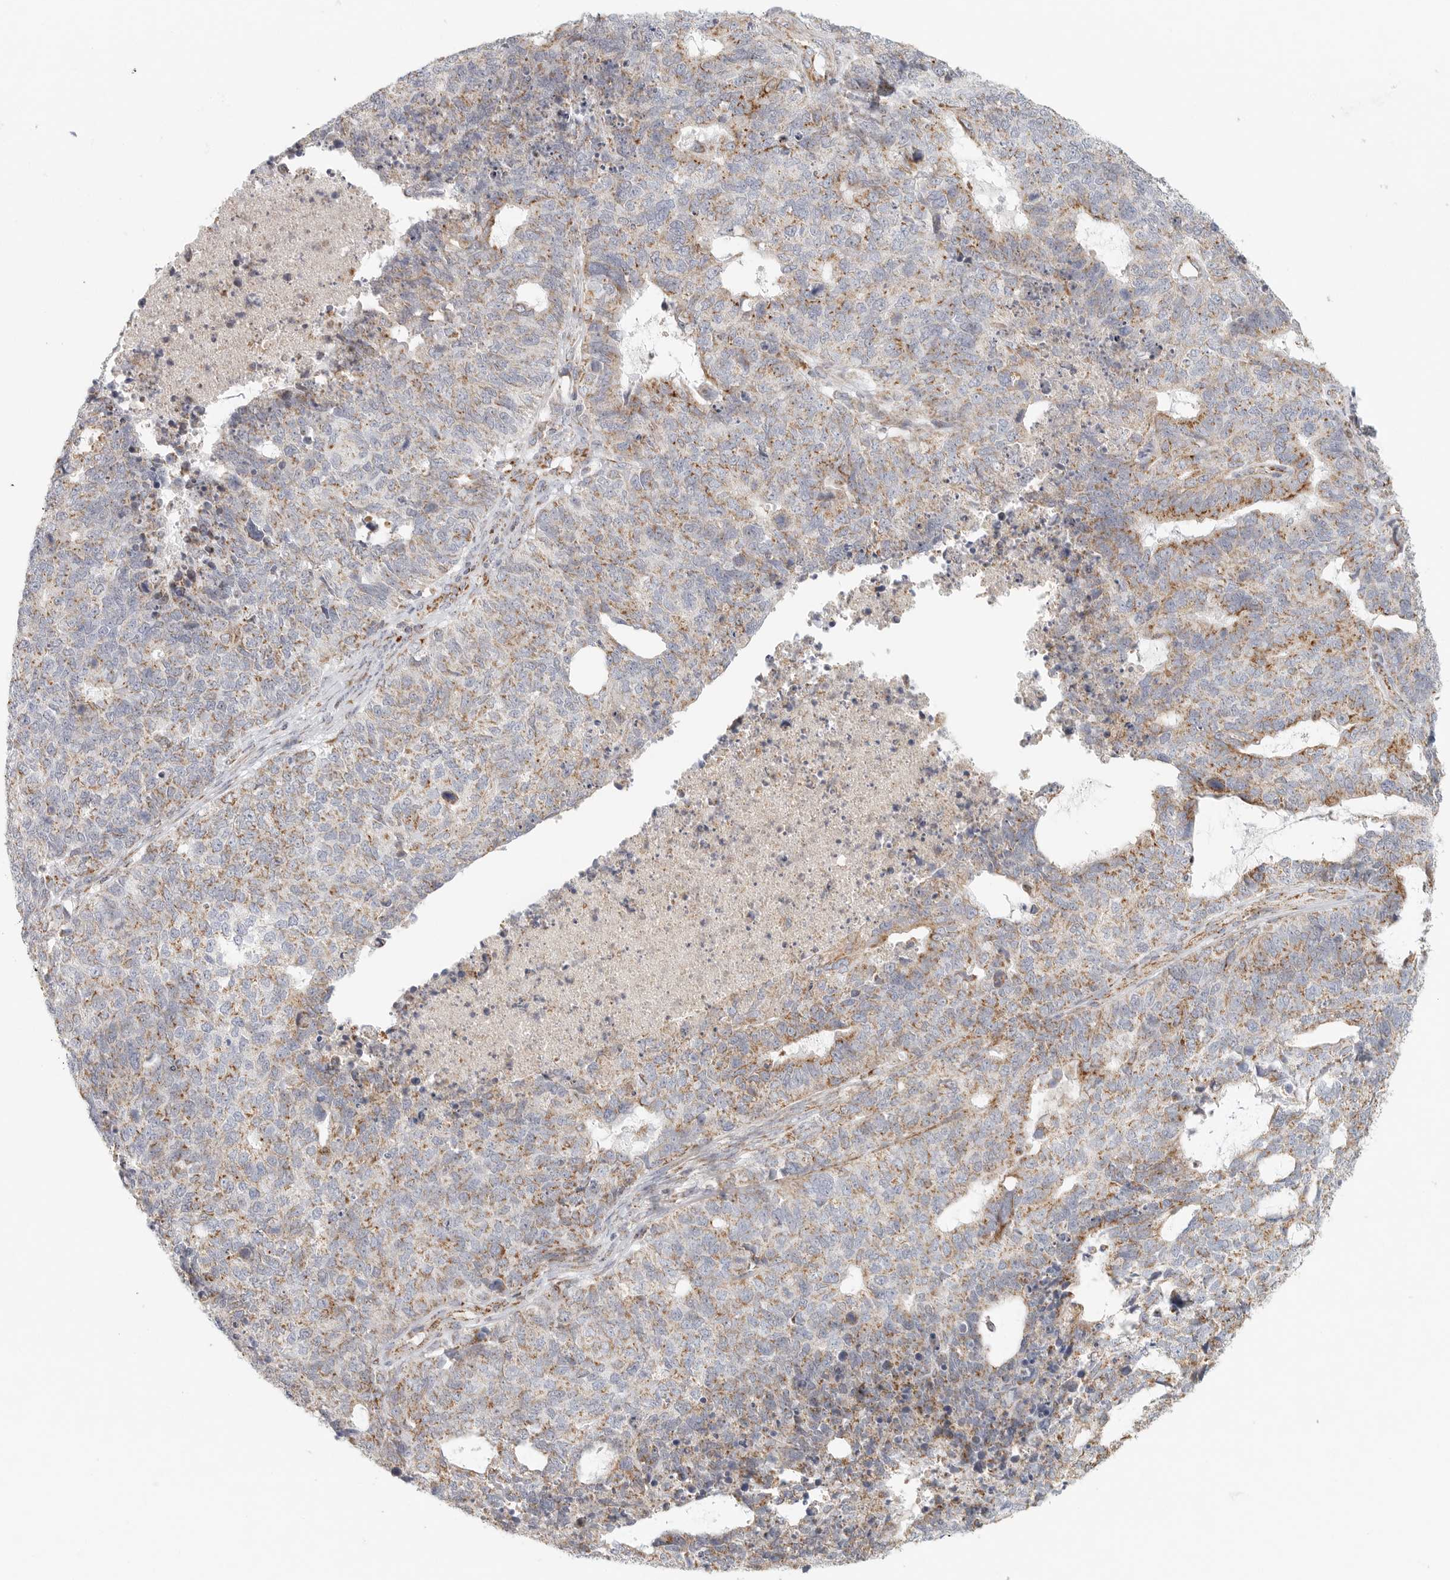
{"staining": {"intensity": "moderate", "quantity": "25%-75%", "location": "cytoplasmic/membranous"}, "tissue": "cervical cancer", "cell_type": "Tumor cells", "image_type": "cancer", "snomed": [{"axis": "morphology", "description": "Squamous cell carcinoma, NOS"}, {"axis": "topography", "description": "Cervix"}], "caption": "A brown stain labels moderate cytoplasmic/membranous staining of a protein in squamous cell carcinoma (cervical) tumor cells.", "gene": "SLC25A26", "patient": {"sex": "female", "age": 63}}